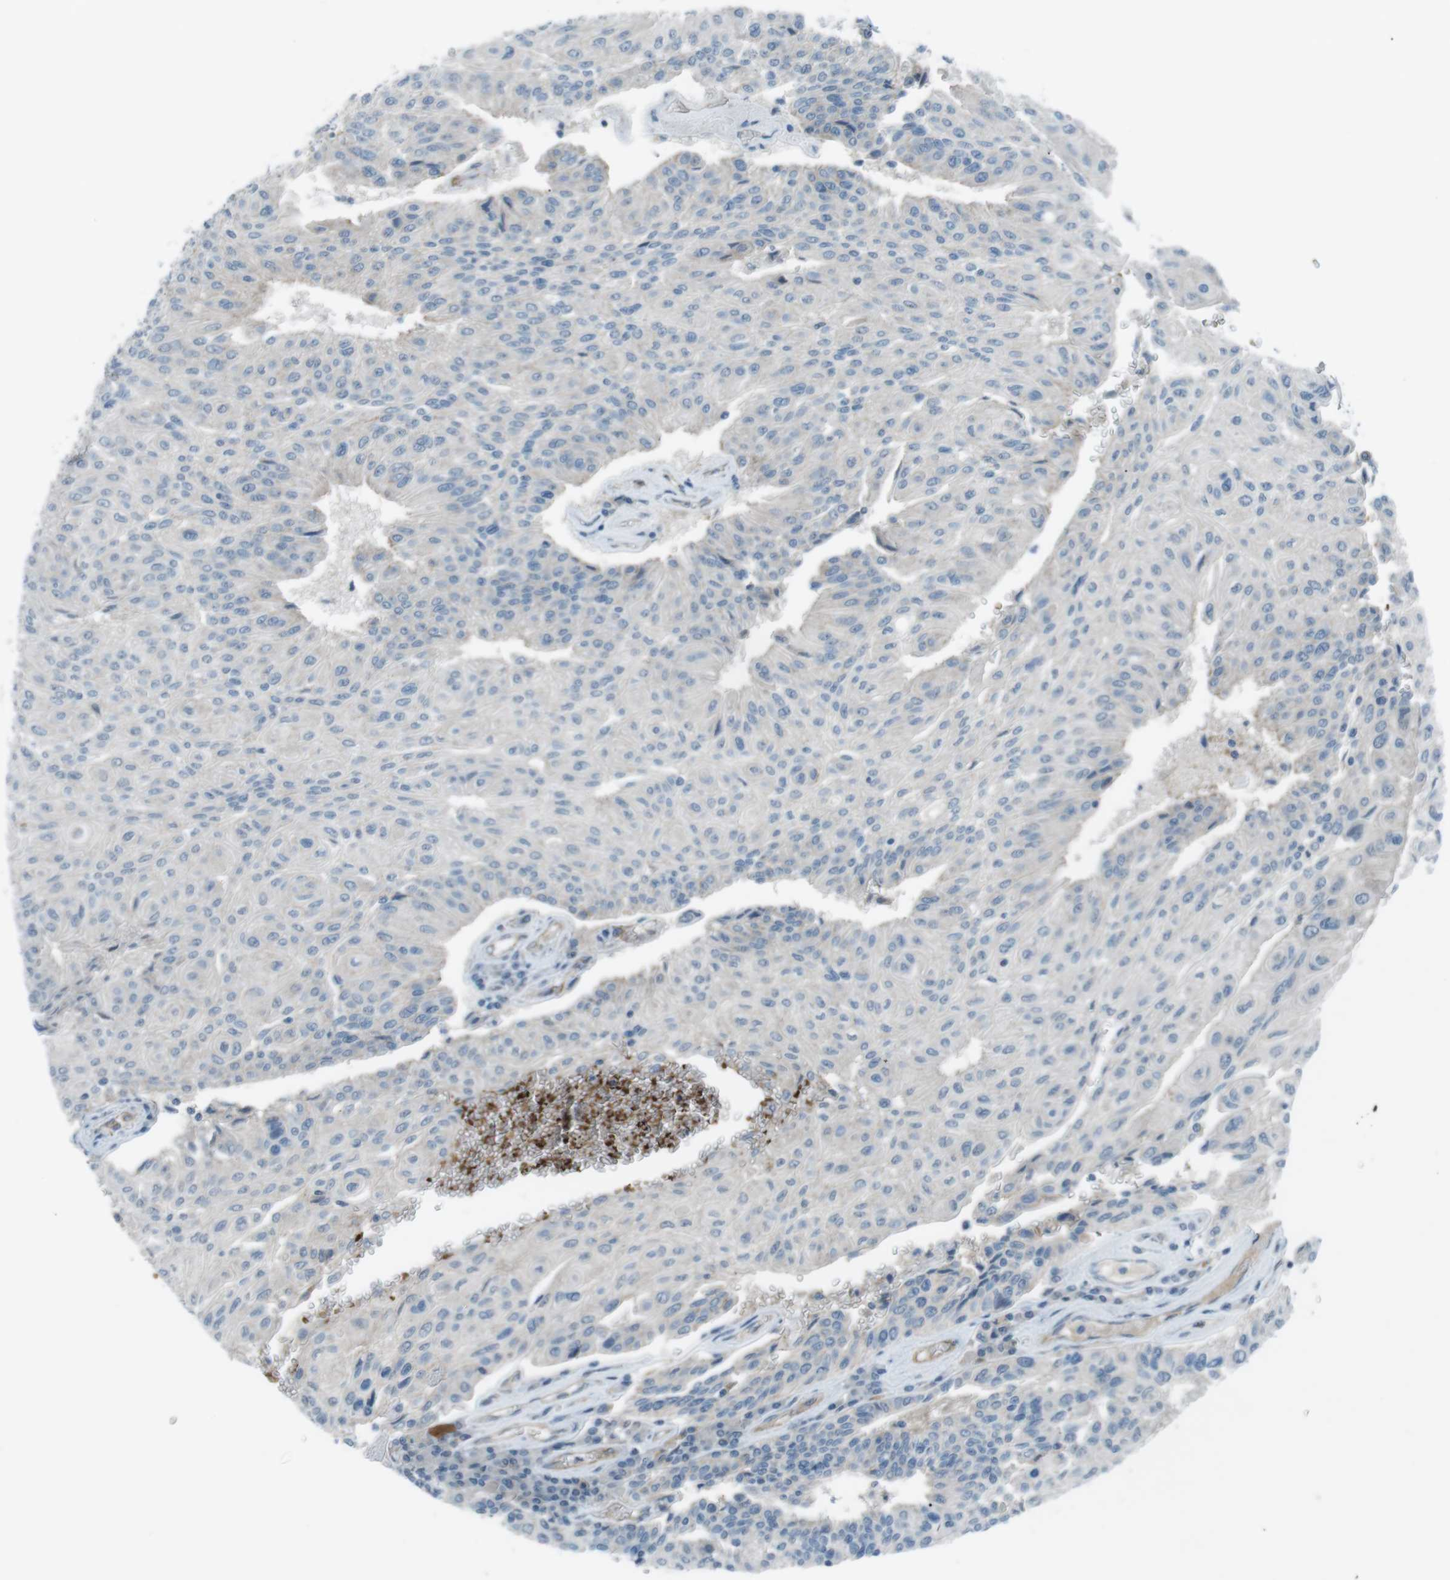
{"staining": {"intensity": "negative", "quantity": "none", "location": "none"}, "tissue": "urothelial cancer", "cell_type": "Tumor cells", "image_type": "cancer", "snomed": [{"axis": "morphology", "description": "Urothelial carcinoma, High grade"}, {"axis": "topography", "description": "Urinary bladder"}], "caption": "High magnification brightfield microscopy of high-grade urothelial carcinoma stained with DAB (3,3'-diaminobenzidine) (brown) and counterstained with hematoxylin (blue): tumor cells show no significant expression. (DAB IHC, high magnification).", "gene": "SPTA1", "patient": {"sex": "male", "age": 66}}